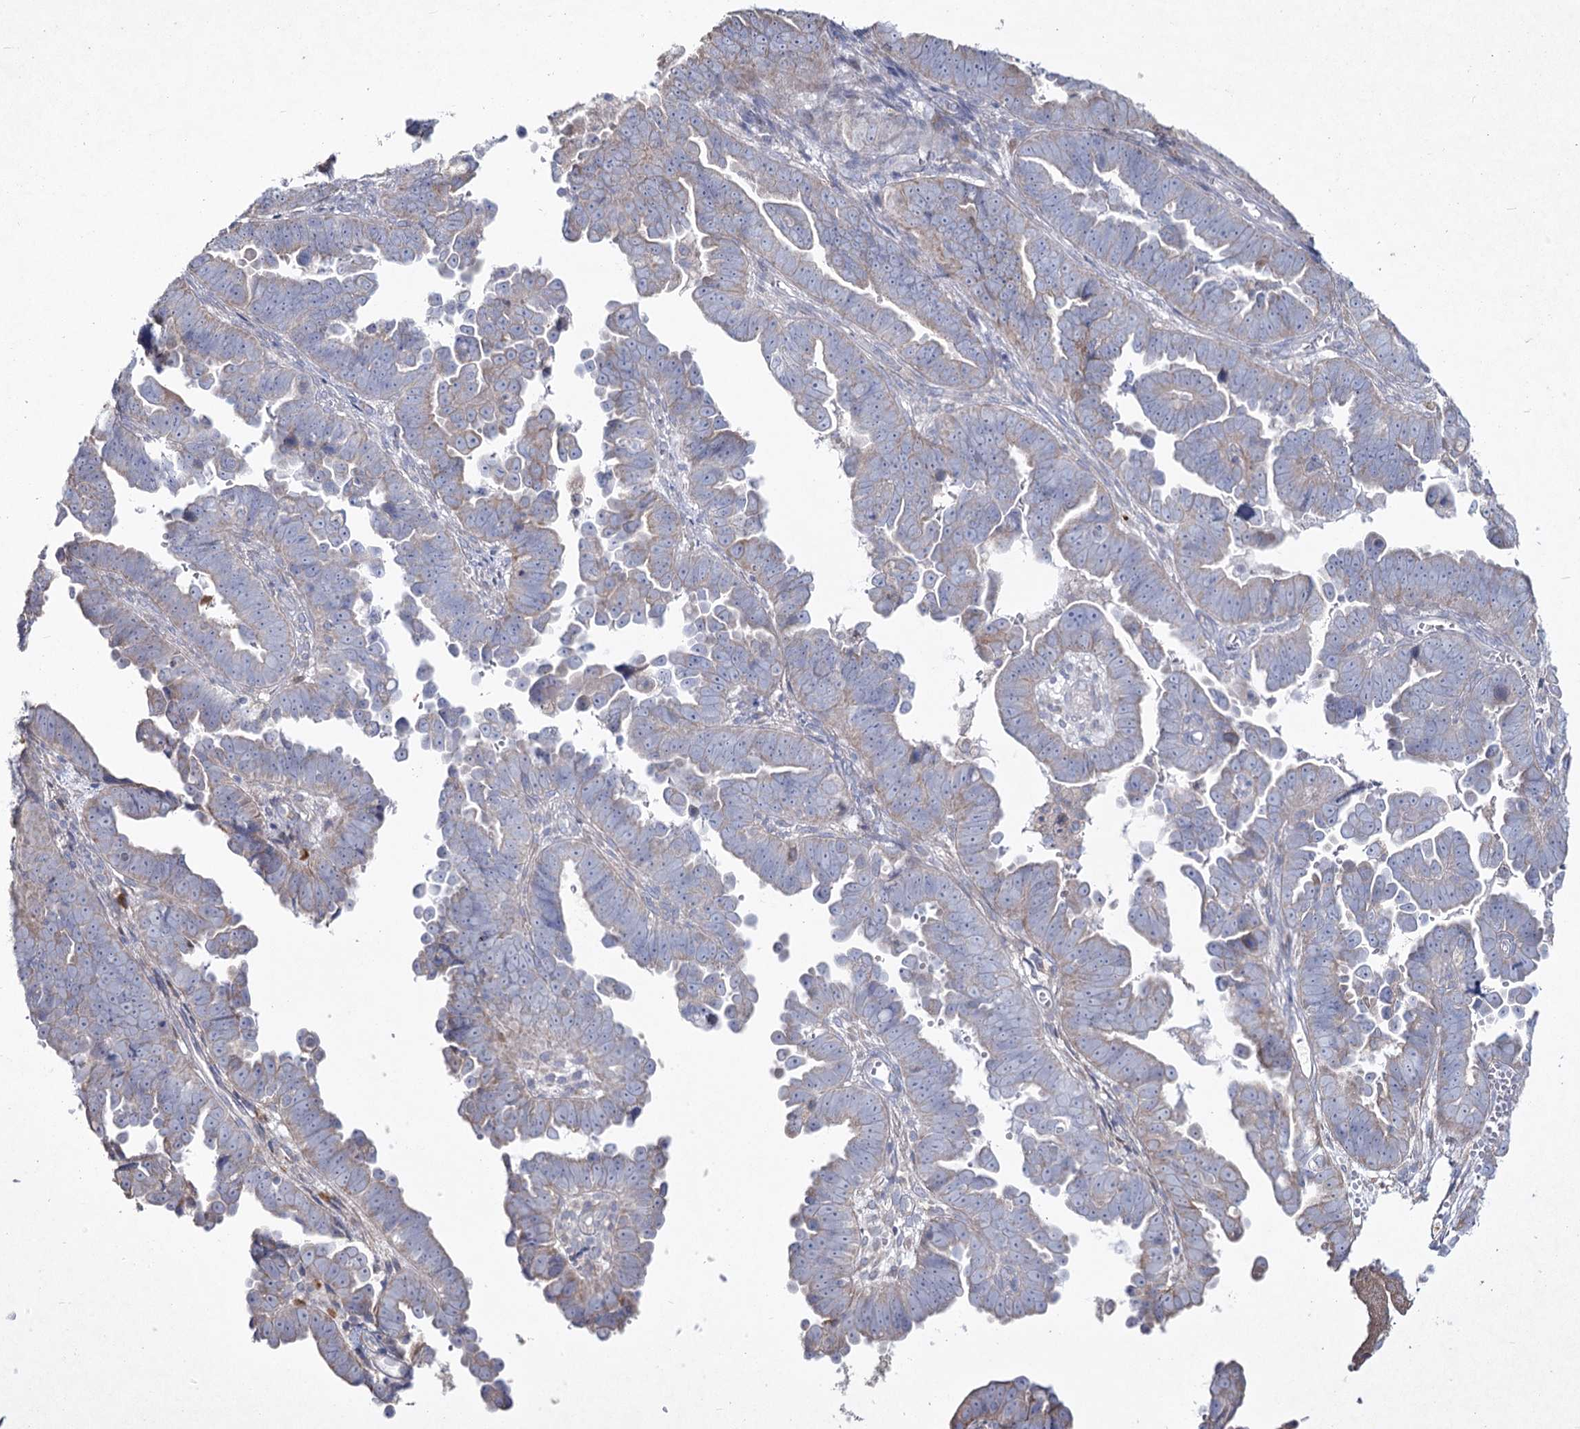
{"staining": {"intensity": "weak", "quantity": "25%-75%", "location": "cytoplasmic/membranous"}, "tissue": "endometrial cancer", "cell_type": "Tumor cells", "image_type": "cancer", "snomed": [{"axis": "morphology", "description": "Adenocarcinoma, NOS"}, {"axis": "topography", "description": "Endometrium"}], "caption": "DAB (3,3'-diaminobenzidine) immunohistochemical staining of human endometrial cancer (adenocarcinoma) reveals weak cytoplasmic/membranous protein positivity in about 25%-75% of tumor cells.", "gene": "NIPAL4", "patient": {"sex": "female", "age": 75}}